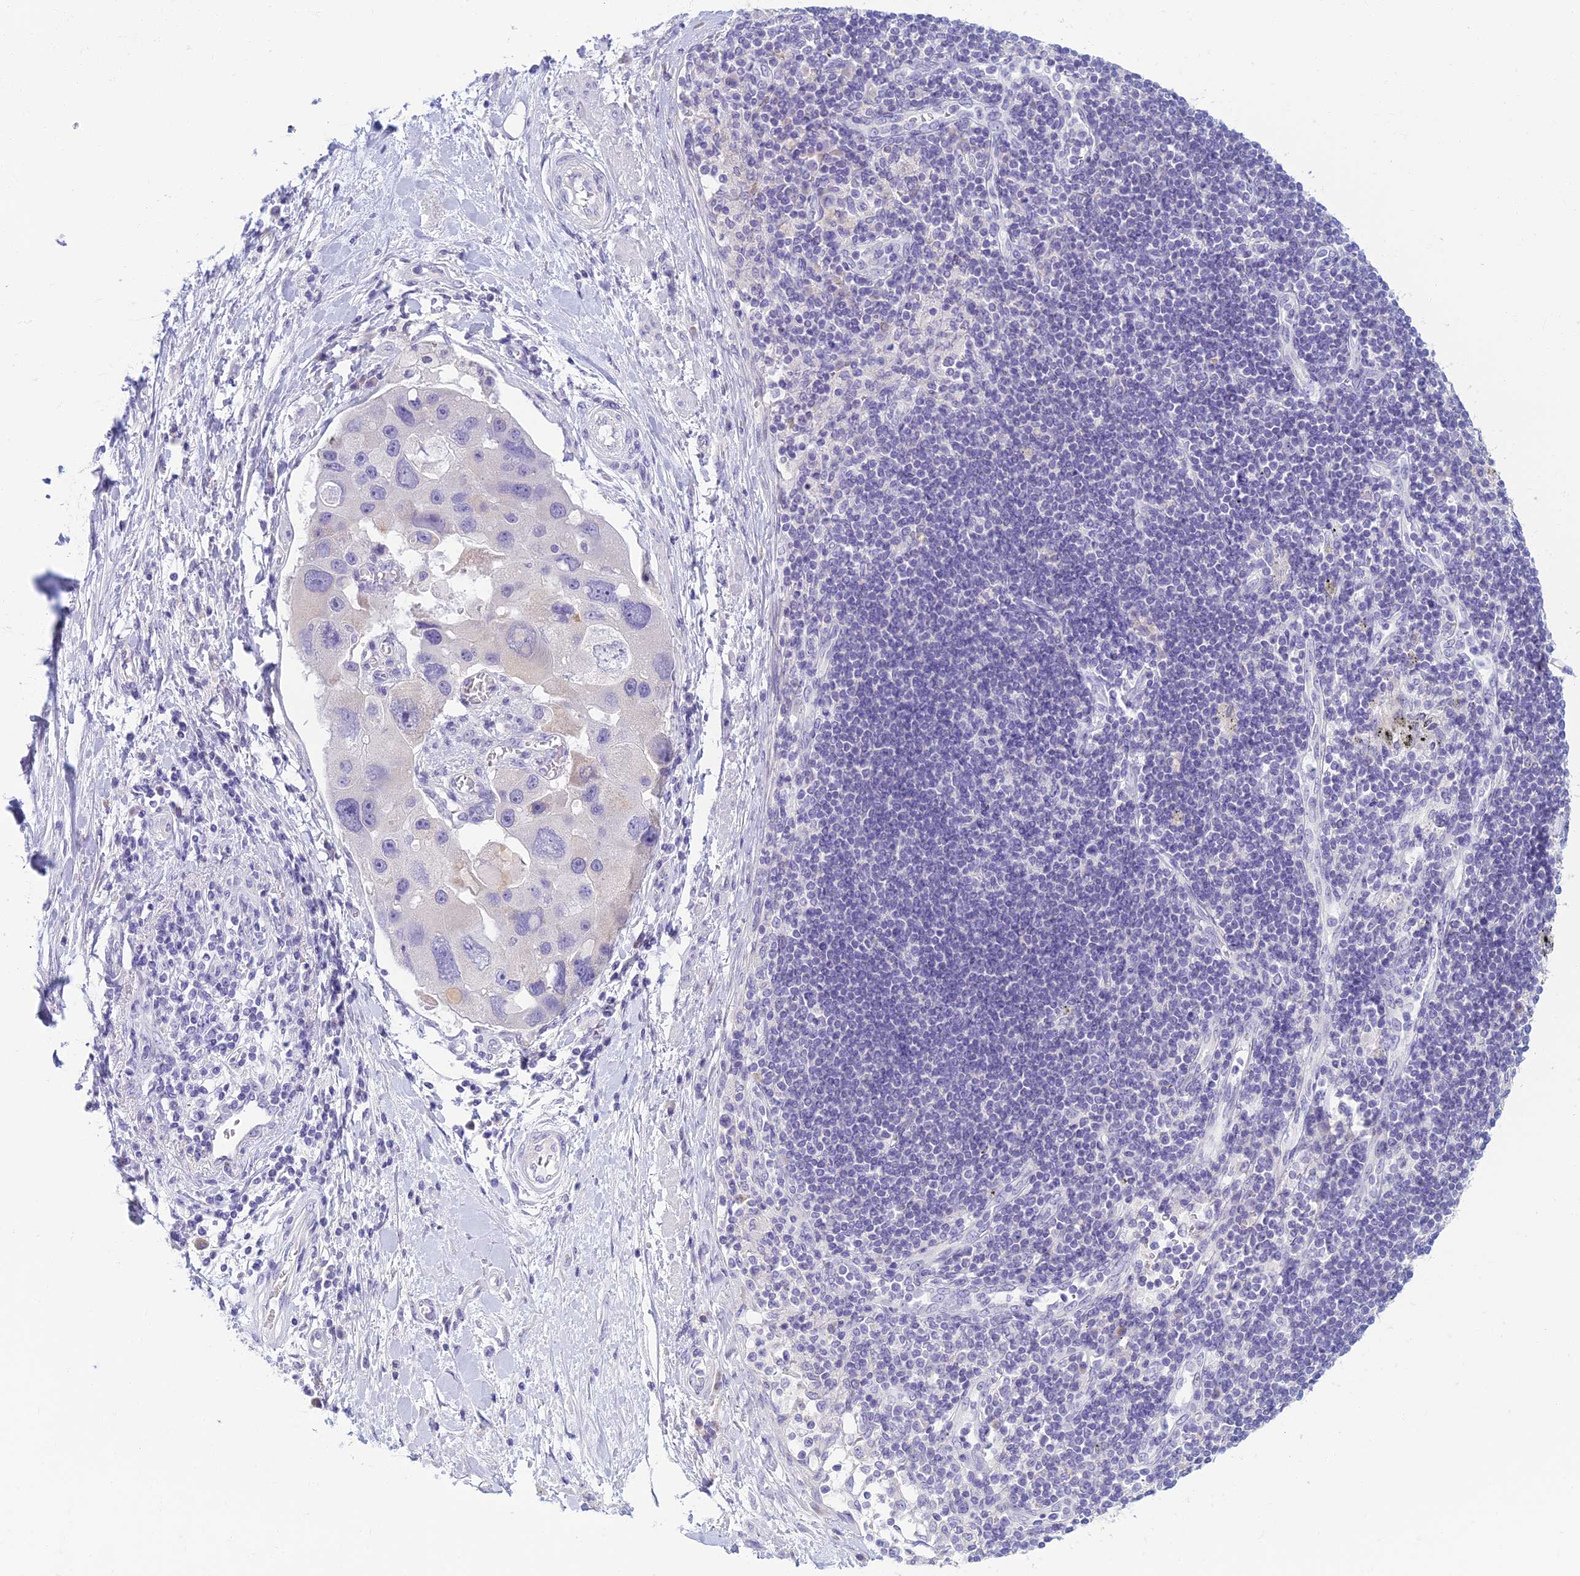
{"staining": {"intensity": "negative", "quantity": "none", "location": "none"}, "tissue": "lung cancer", "cell_type": "Tumor cells", "image_type": "cancer", "snomed": [{"axis": "morphology", "description": "Adenocarcinoma, NOS"}, {"axis": "topography", "description": "Lung"}], "caption": "There is no significant expression in tumor cells of lung cancer.", "gene": "SLC25A41", "patient": {"sex": "female", "age": 54}}